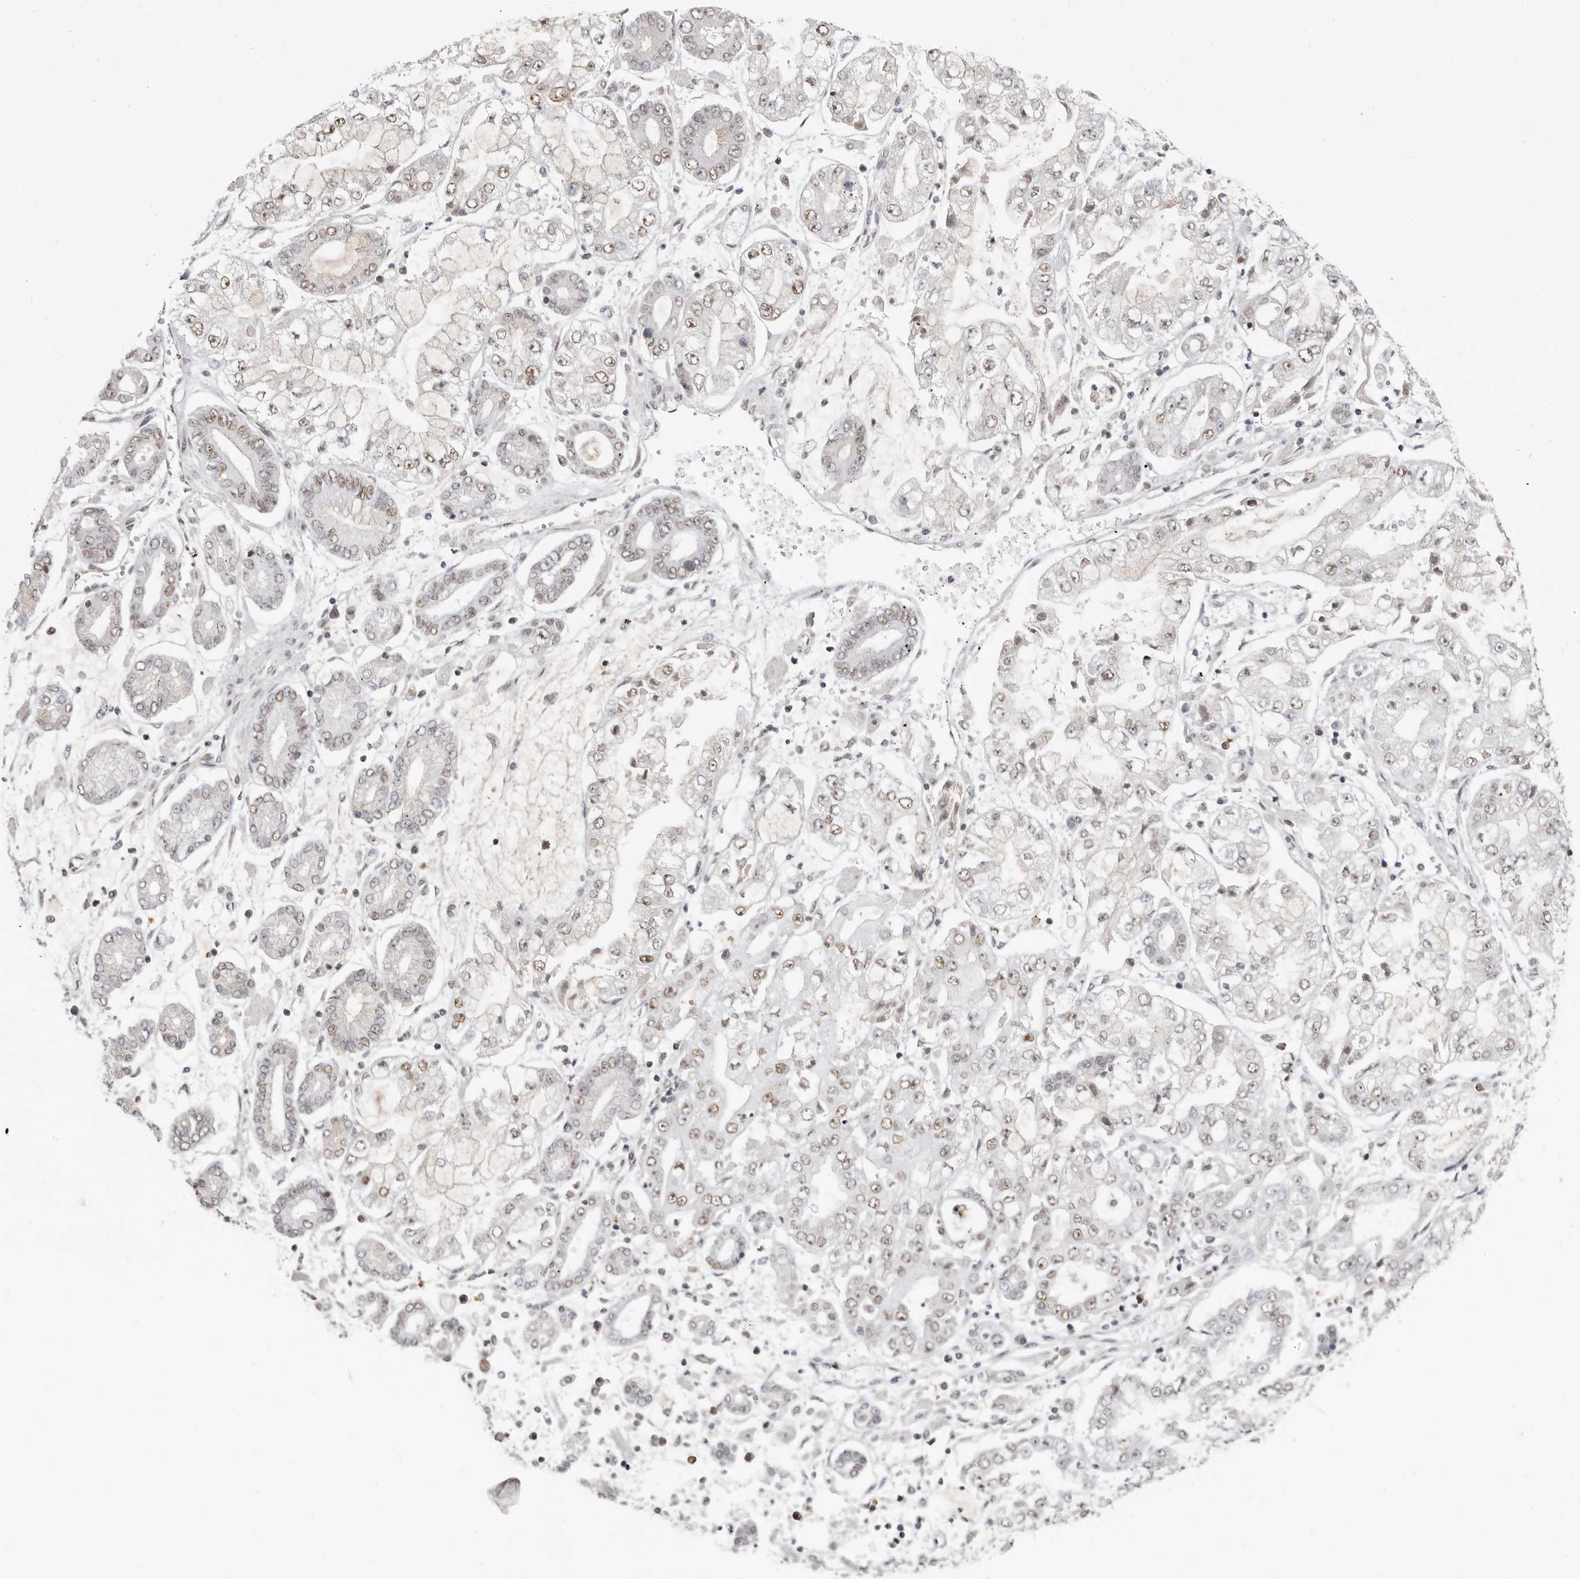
{"staining": {"intensity": "weak", "quantity": "<25%", "location": "nuclear"}, "tissue": "stomach cancer", "cell_type": "Tumor cells", "image_type": "cancer", "snomed": [{"axis": "morphology", "description": "Adenocarcinoma, NOS"}, {"axis": "topography", "description": "Stomach"}], "caption": "IHC of stomach cancer (adenocarcinoma) demonstrates no staining in tumor cells. (Stains: DAB immunohistochemistry with hematoxylin counter stain, Microscopy: brightfield microscopy at high magnification).", "gene": "SCAF4", "patient": {"sex": "male", "age": 76}}